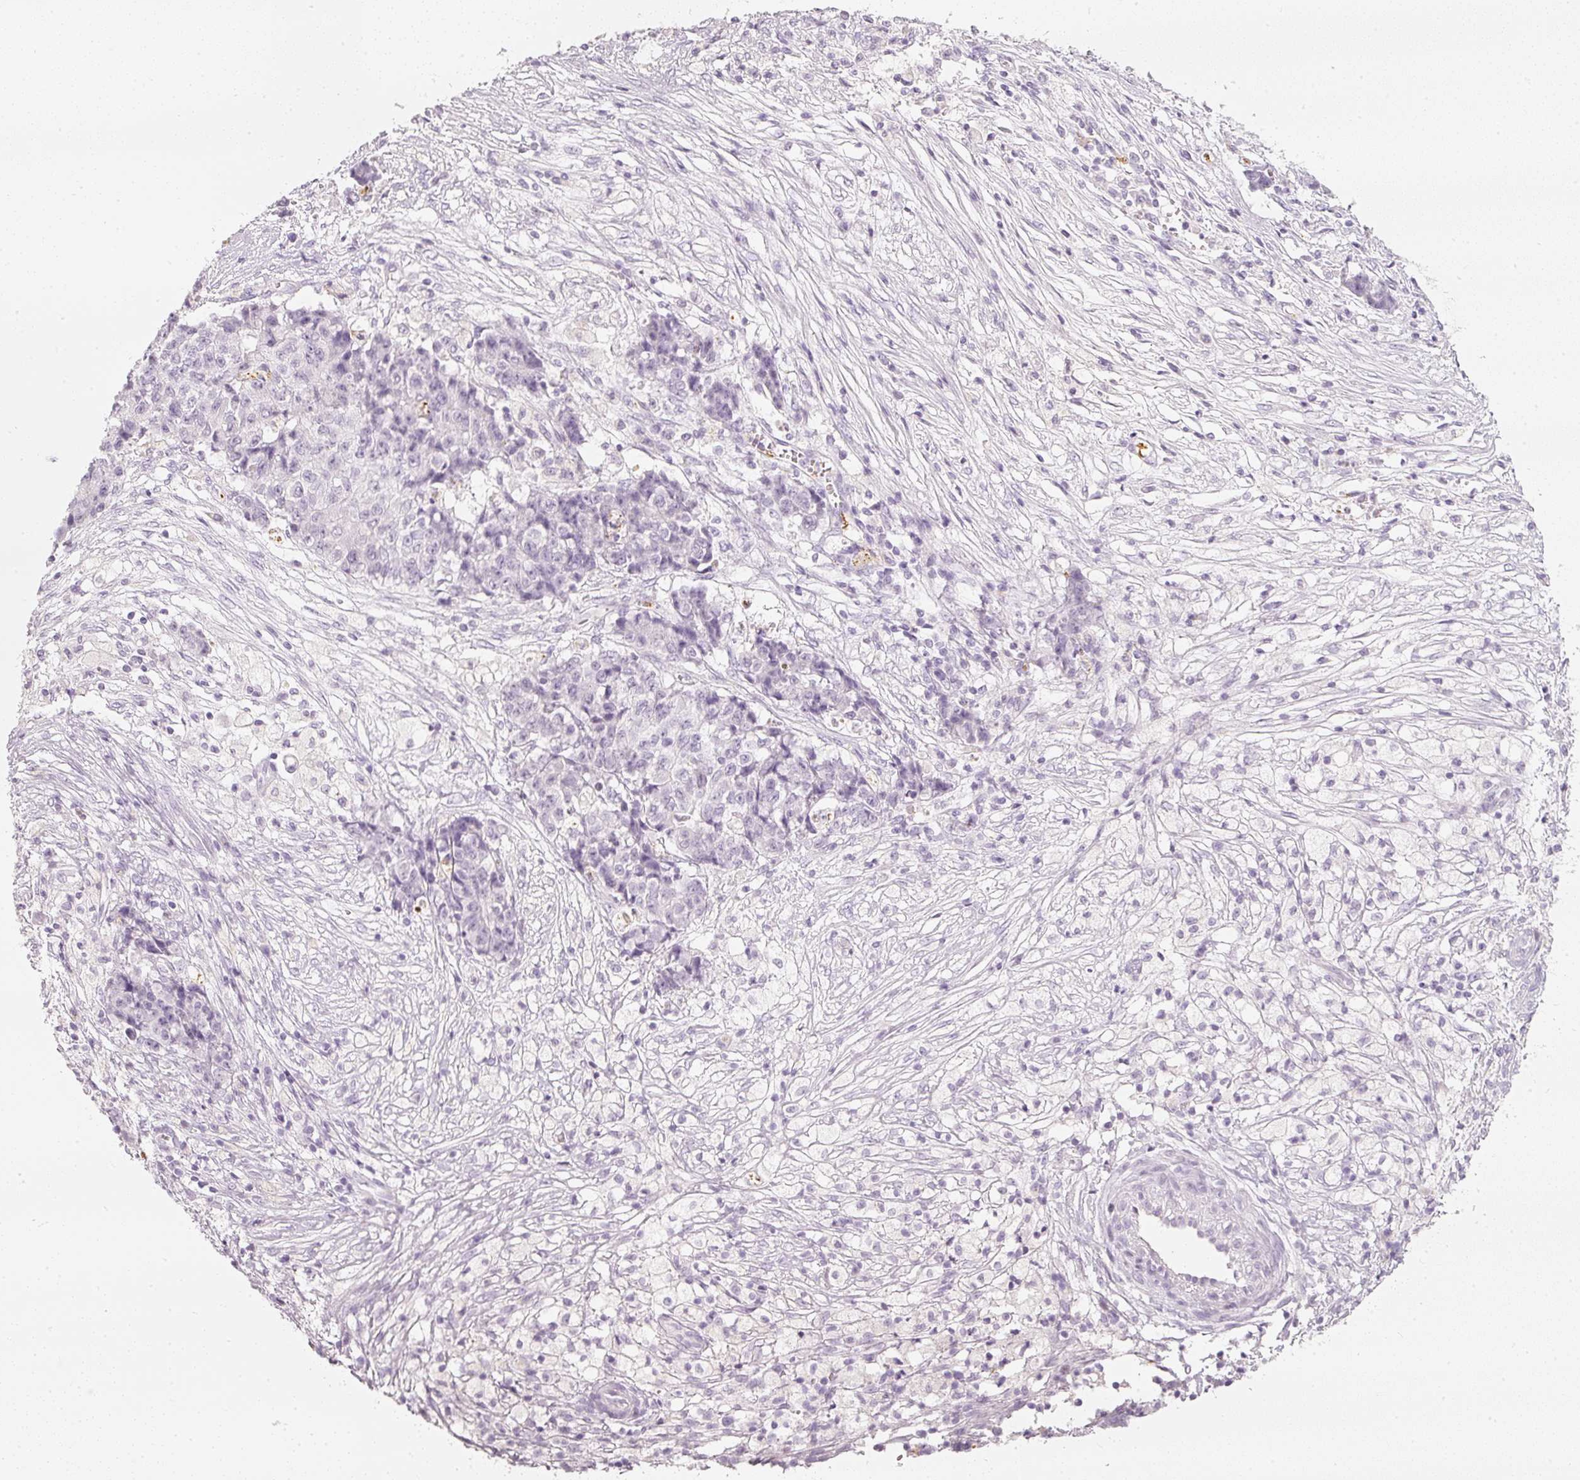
{"staining": {"intensity": "negative", "quantity": "none", "location": "none"}, "tissue": "ovarian cancer", "cell_type": "Tumor cells", "image_type": "cancer", "snomed": [{"axis": "morphology", "description": "Carcinoma, endometroid"}, {"axis": "topography", "description": "Ovary"}], "caption": "IHC image of ovarian endometroid carcinoma stained for a protein (brown), which displays no expression in tumor cells.", "gene": "LECT2", "patient": {"sex": "female", "age": 42}}